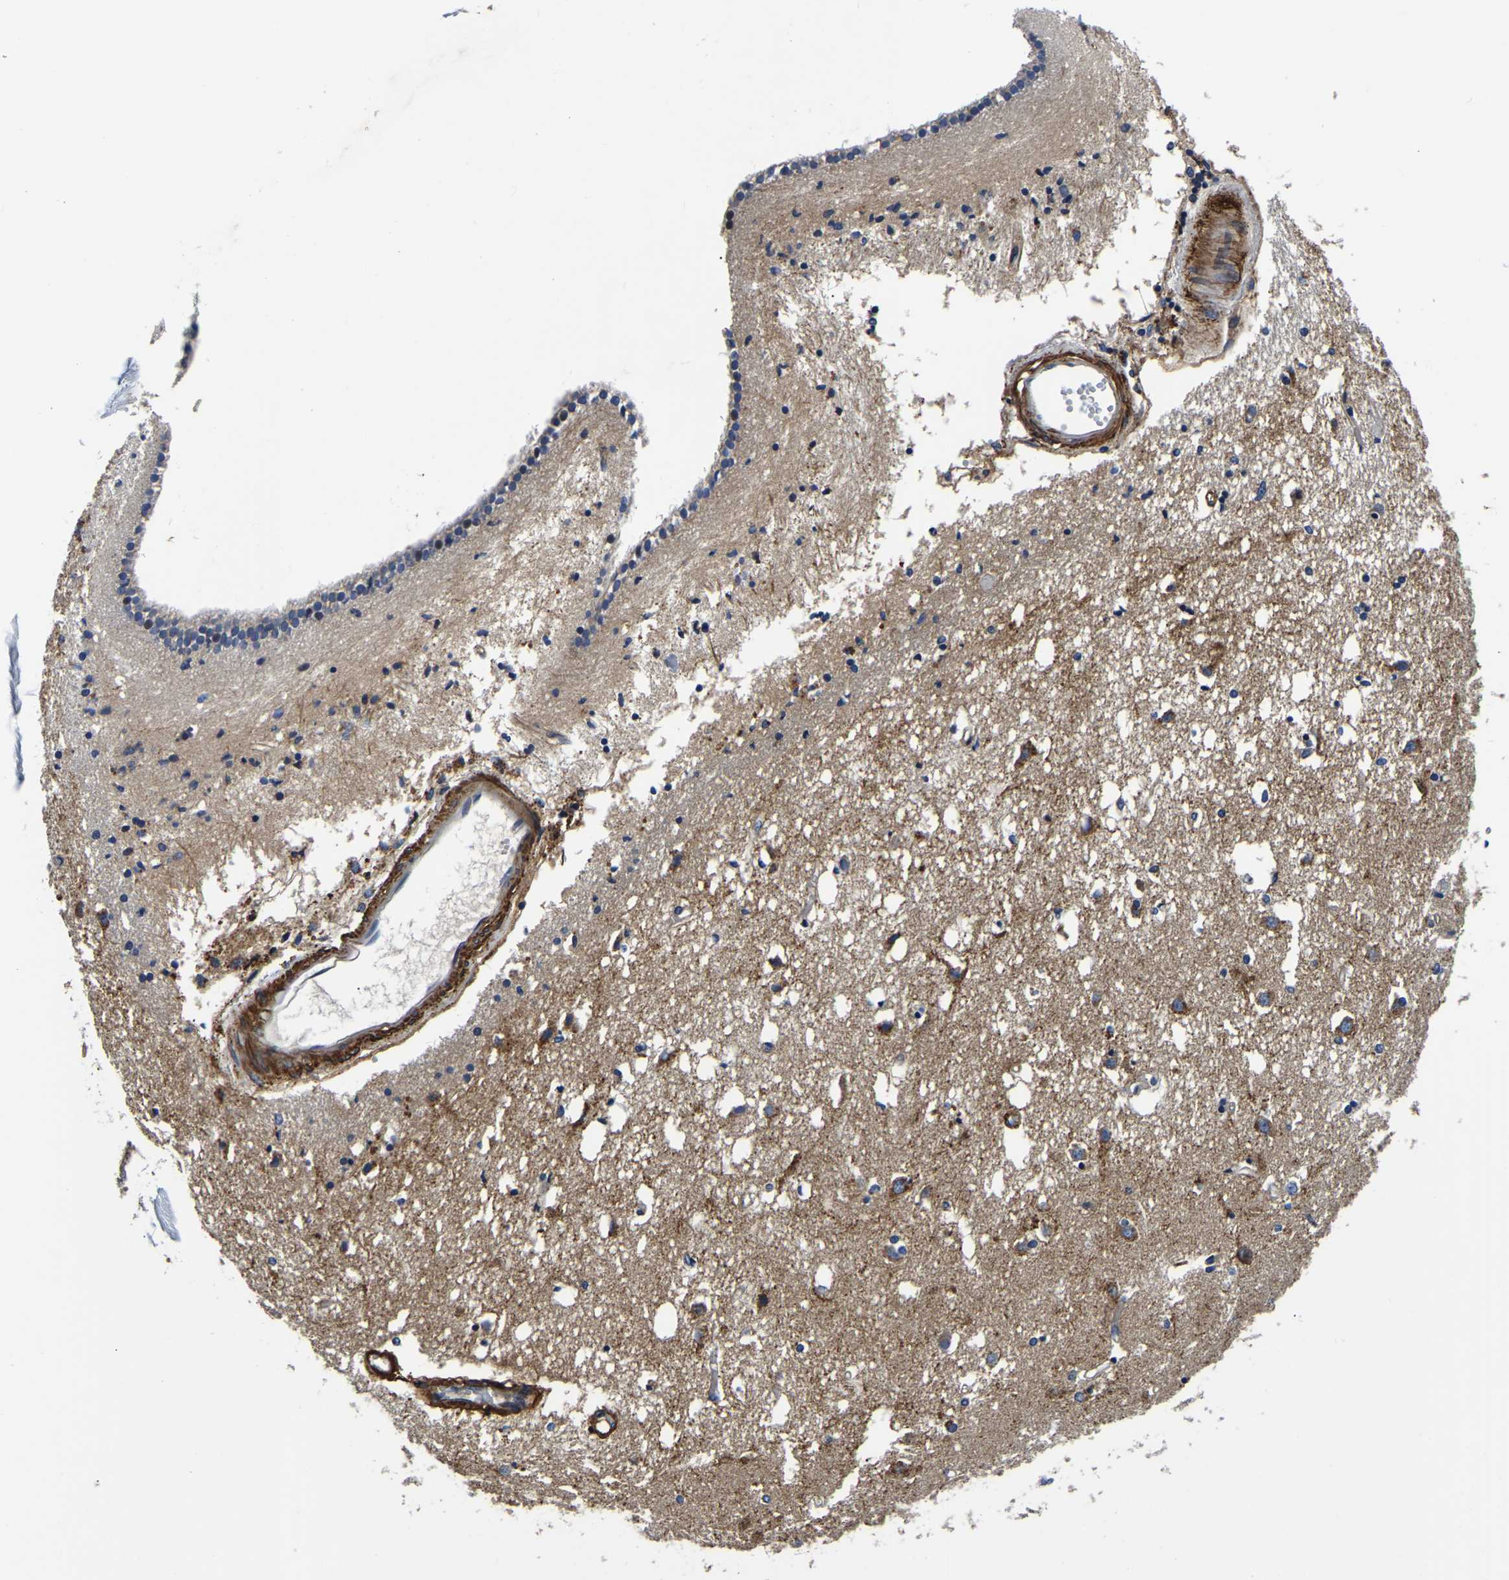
{"staining": {"intensity": "moderate", "quantity": "<25%", "location": "cytoplasmic/membranous"}, "tissue": "caudate", "cell_type": "Glial cells", "image_type": "normal", "snomed": [{"axis": "morphology", "description": "Normal tissue, NOS"}, {"axis": "topography", "description": "Lateral ventricle wall"}], "caption": "High-power microscopy captured an immunohistochemistry micrograph of benign caudate, revealing moderate cytoplasmic/membranous staining in approximately <25% of glial cells.", "gene": "KCTD17", "patient": {"sex": "male", "age": 45}}